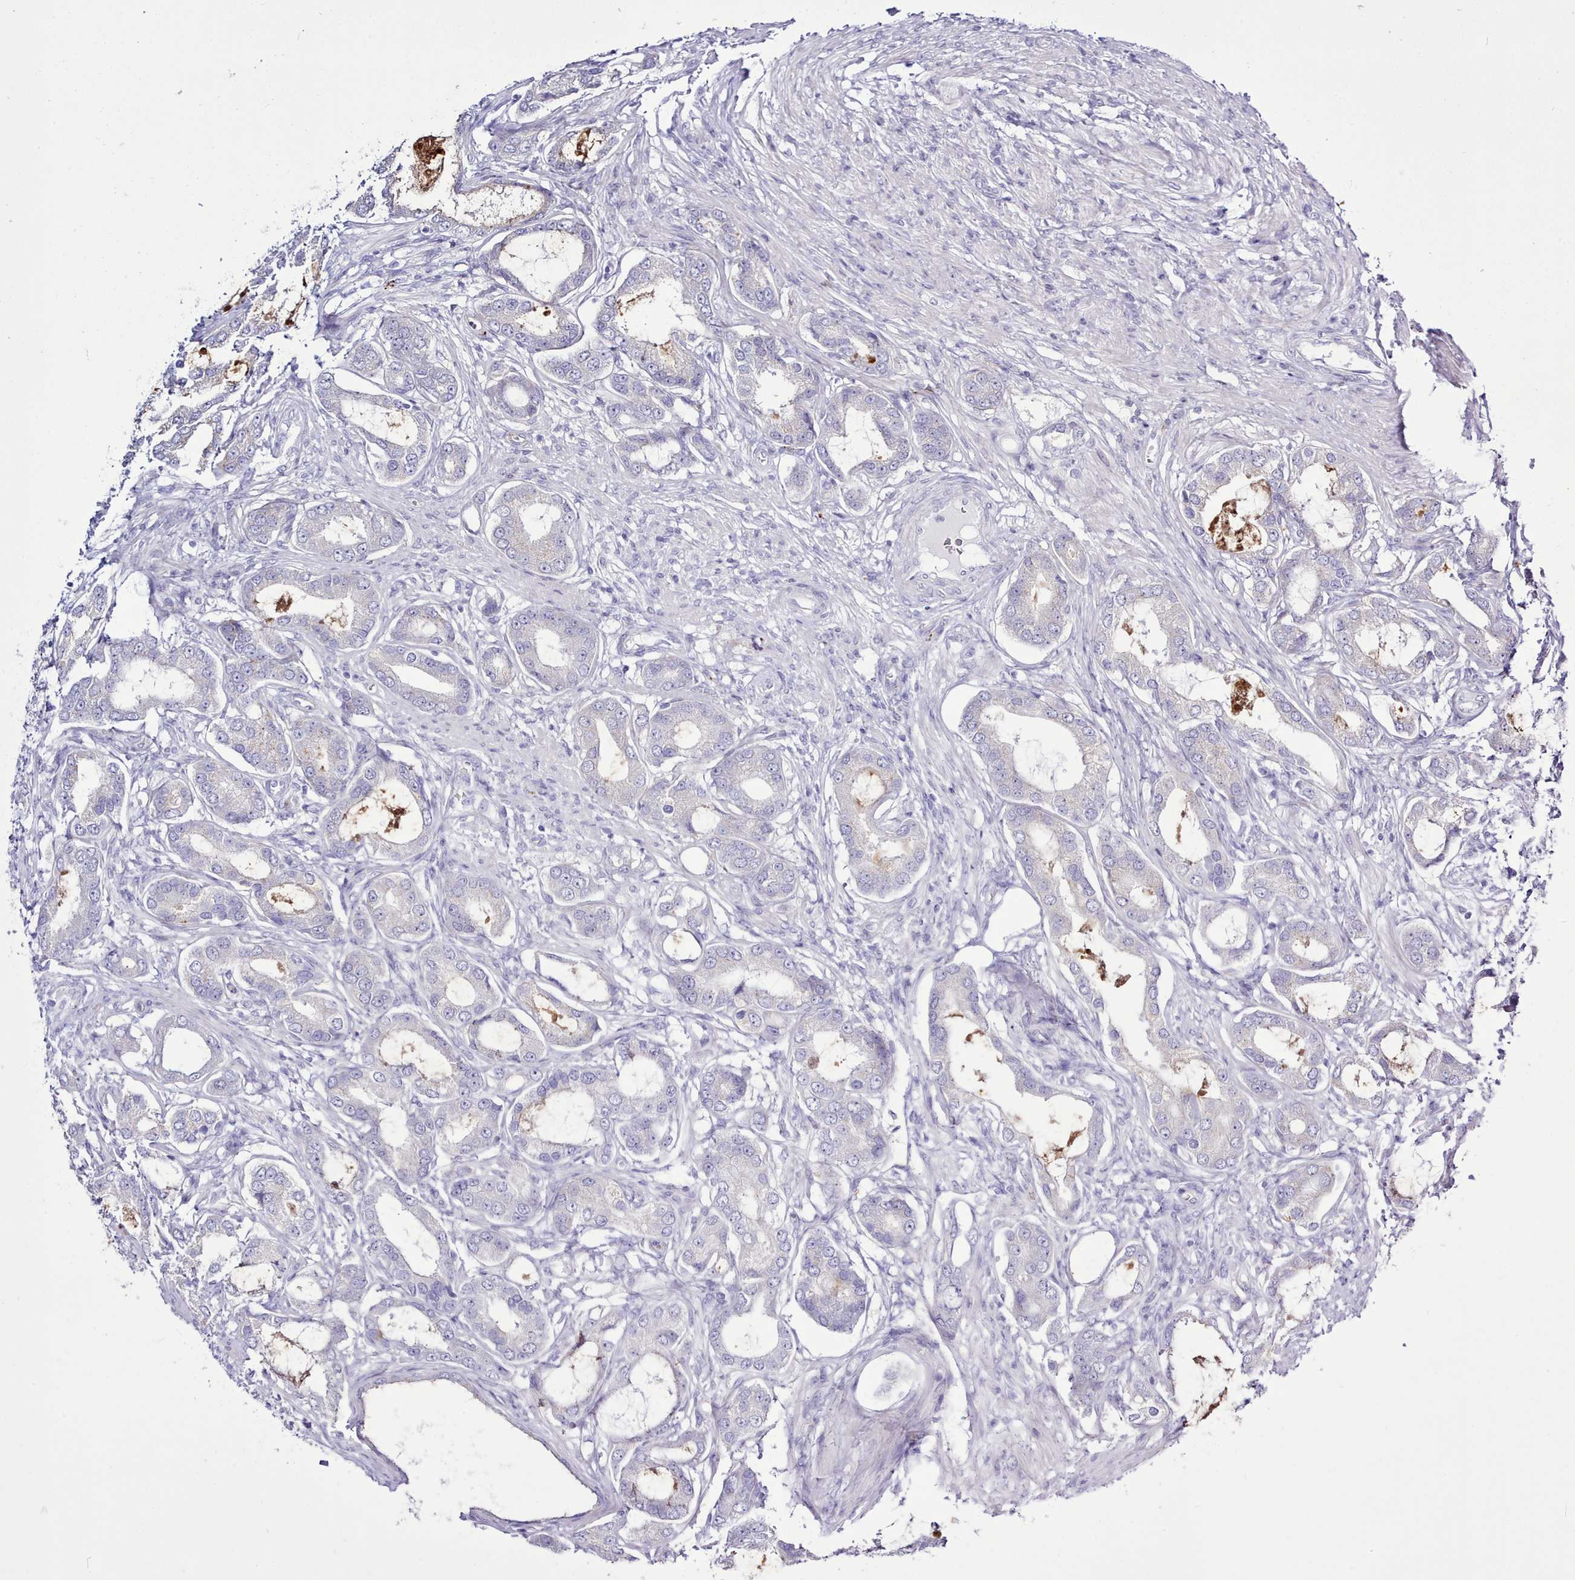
{"staining": {"intensity": "negative", "quantity": "none", "location": "none"}, "tissue": "prostate cancer", "cell_type": "Tumor cells", "image_type": "cancer", "snomed": [{"axis": "morphology", "description": "Adenocarcinoma, High grade"}, {"axis": "topography", "description": "Prostate"}], "caption": "Prostate cancer (adenocarcinoma (high-grade)) was stained to show a protein in brown. There is no significant expression in tumor cells. (DAB (3,3'-diaminobenzidine) IHC visualized using brightfield microscopy, high magnification).", "gene": "SRD5A1", "patient": {"sex": "male", "age": 69}}